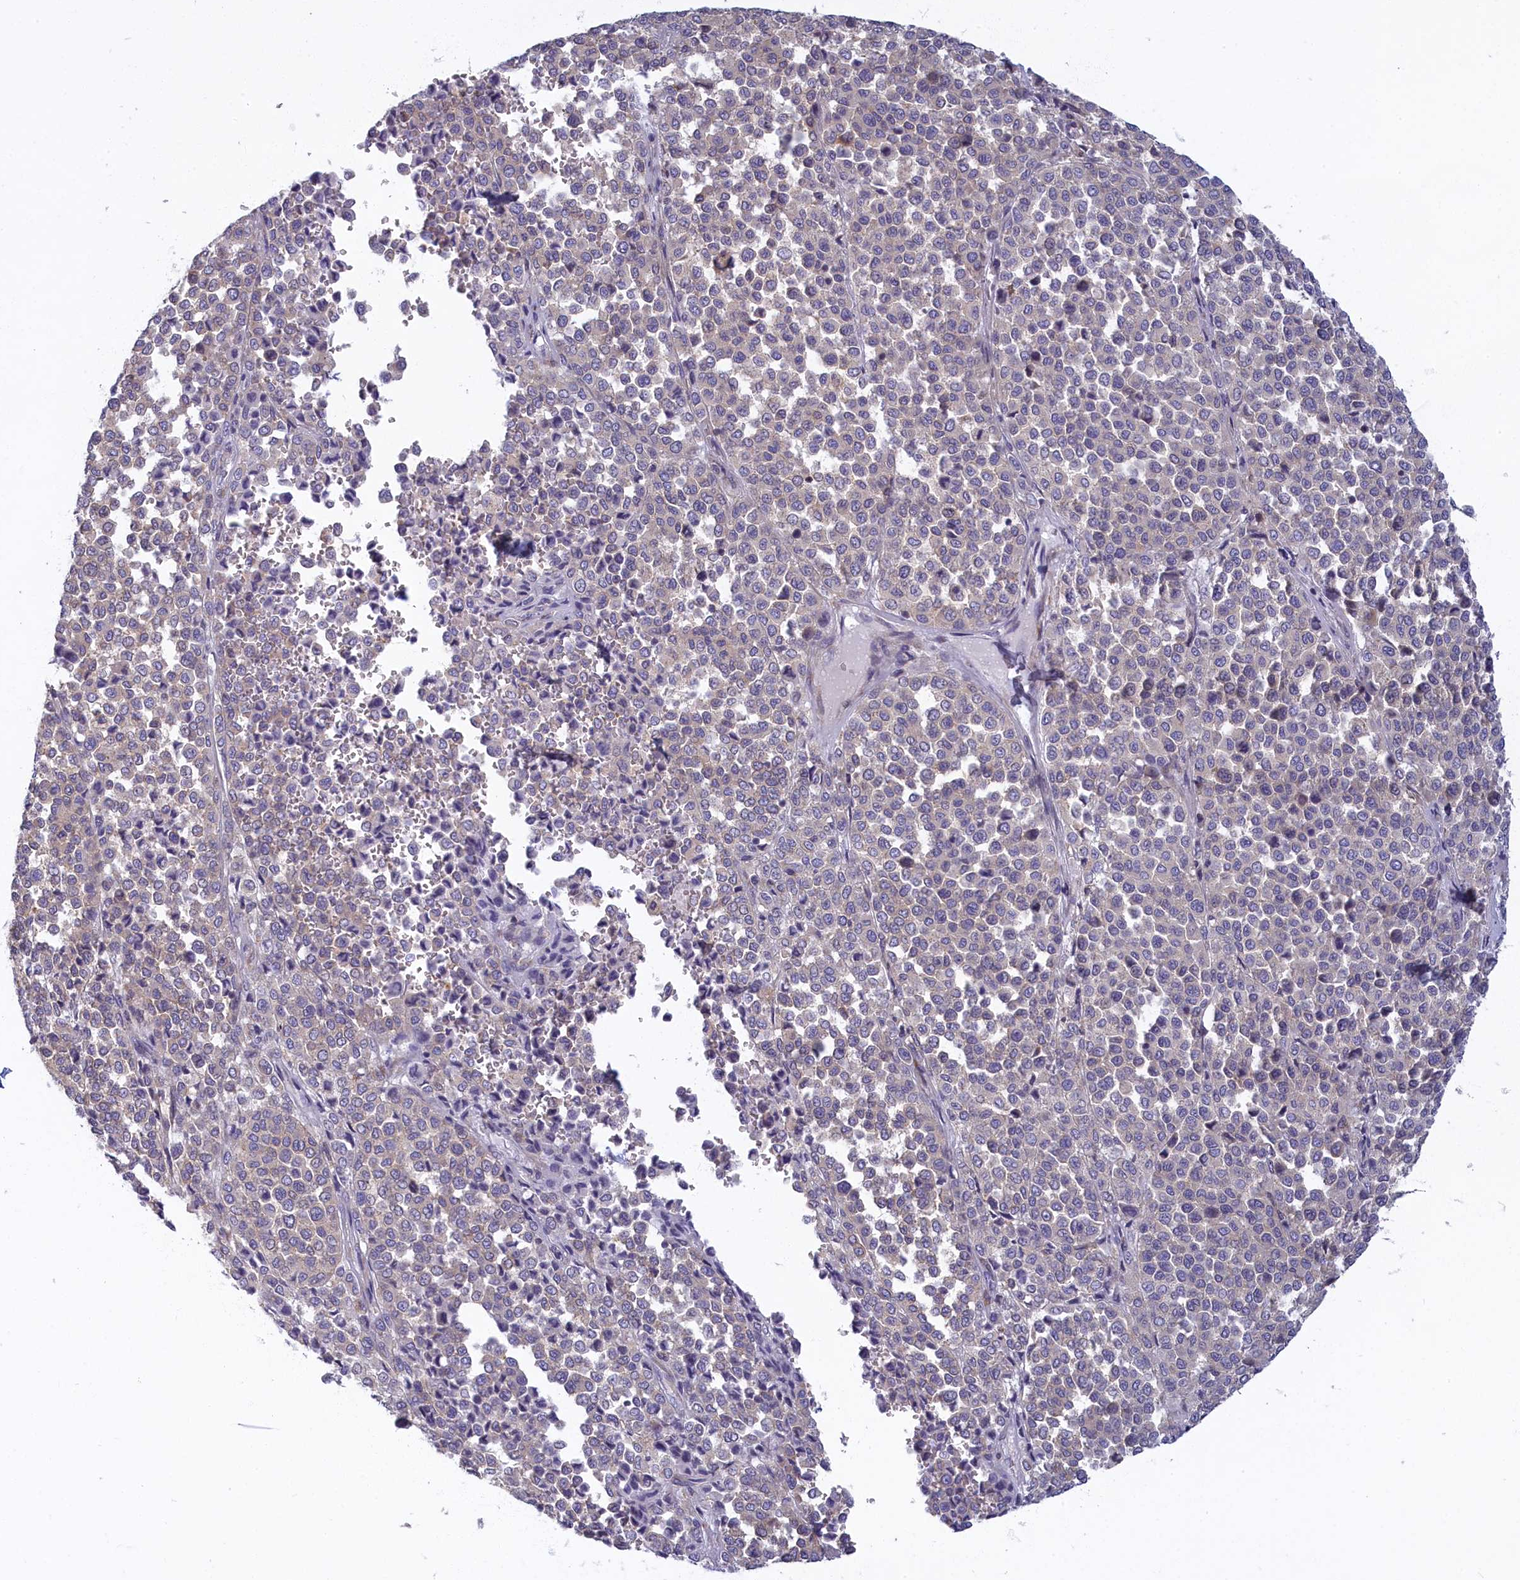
{"staining": {"intensity": "negative", "quantity": "none", "location": "none"}, "tissue": "melanoma", "cell_type": "Tumor cells", "image_type": "cancer", "snomed": [{"axis": "morphology", "description": "Malignant melanoma, Metastatic site"}, {"axis": "topography", "description": "Pancreas"}], "caption": "An immunohistochemistry micrograph of melanoma is shown. There is no staining in tumor cells of melanoma. (DAB immunohistochemistry visualized using brightfield microscopy, high magnification).", "gene": "NOL10", "patient": {"sex": "female", "age": 30}}